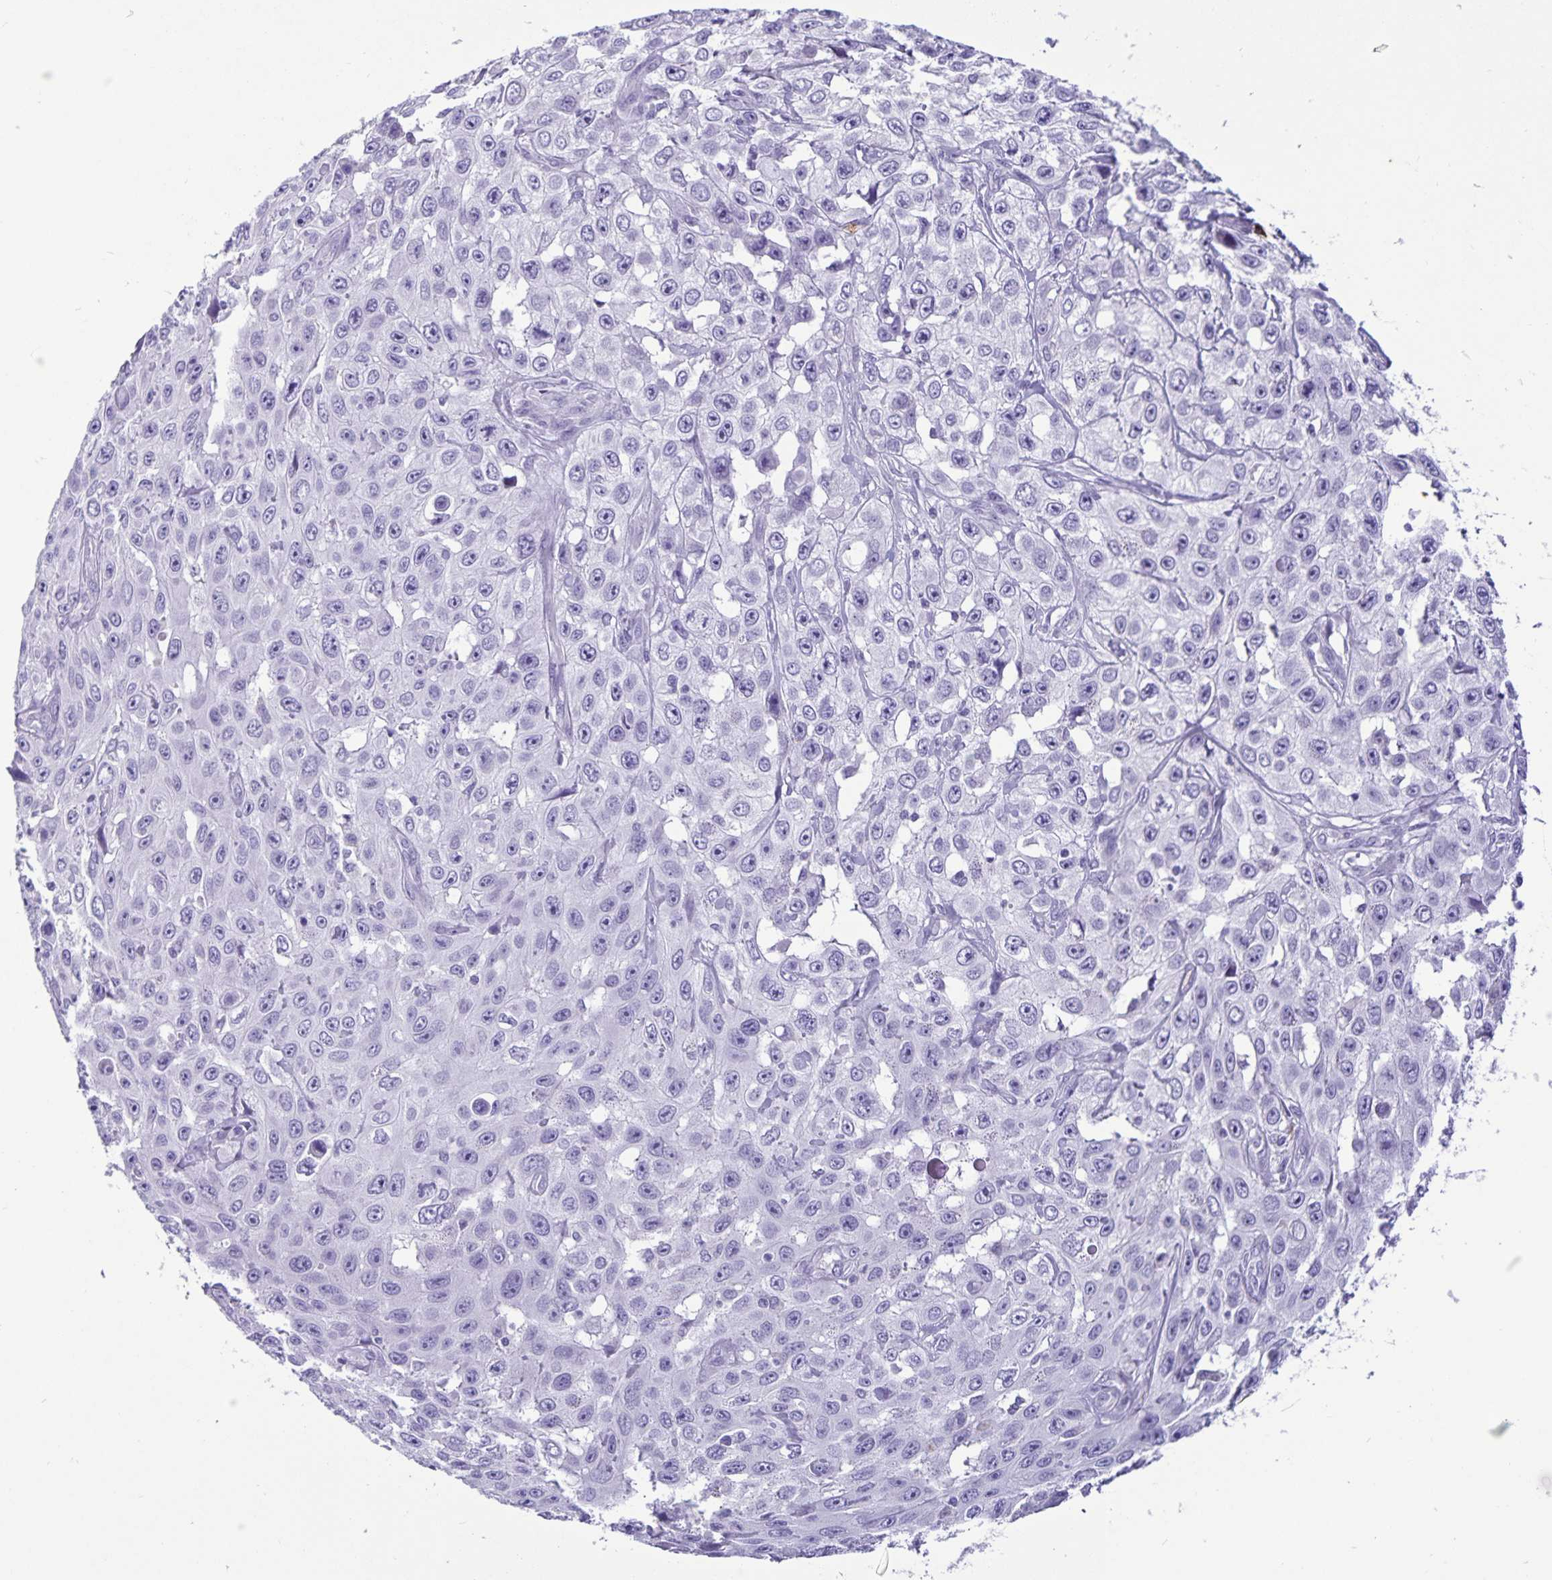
{"staining": {"intensity": "negative", "quantity": "none", "location": "none"}, "tissue": "skin cancer", "cell_type": "Tumor cells", "image_type": "cancer", "snomed": [{"axis": "morphology", "description": "Squamous cell carcinoma, NOS"}, {"axis": "topography", "description": "Skin"}], "caption": "Immunohistochemistry (IHC) photomicrograph of human squamous cell carcinoma (skin) stained for a protein (brown), which demonstrates no positivity in tumor cells.", "gene": "IBTK", "patient": {"sex": "male", "age": 82}}